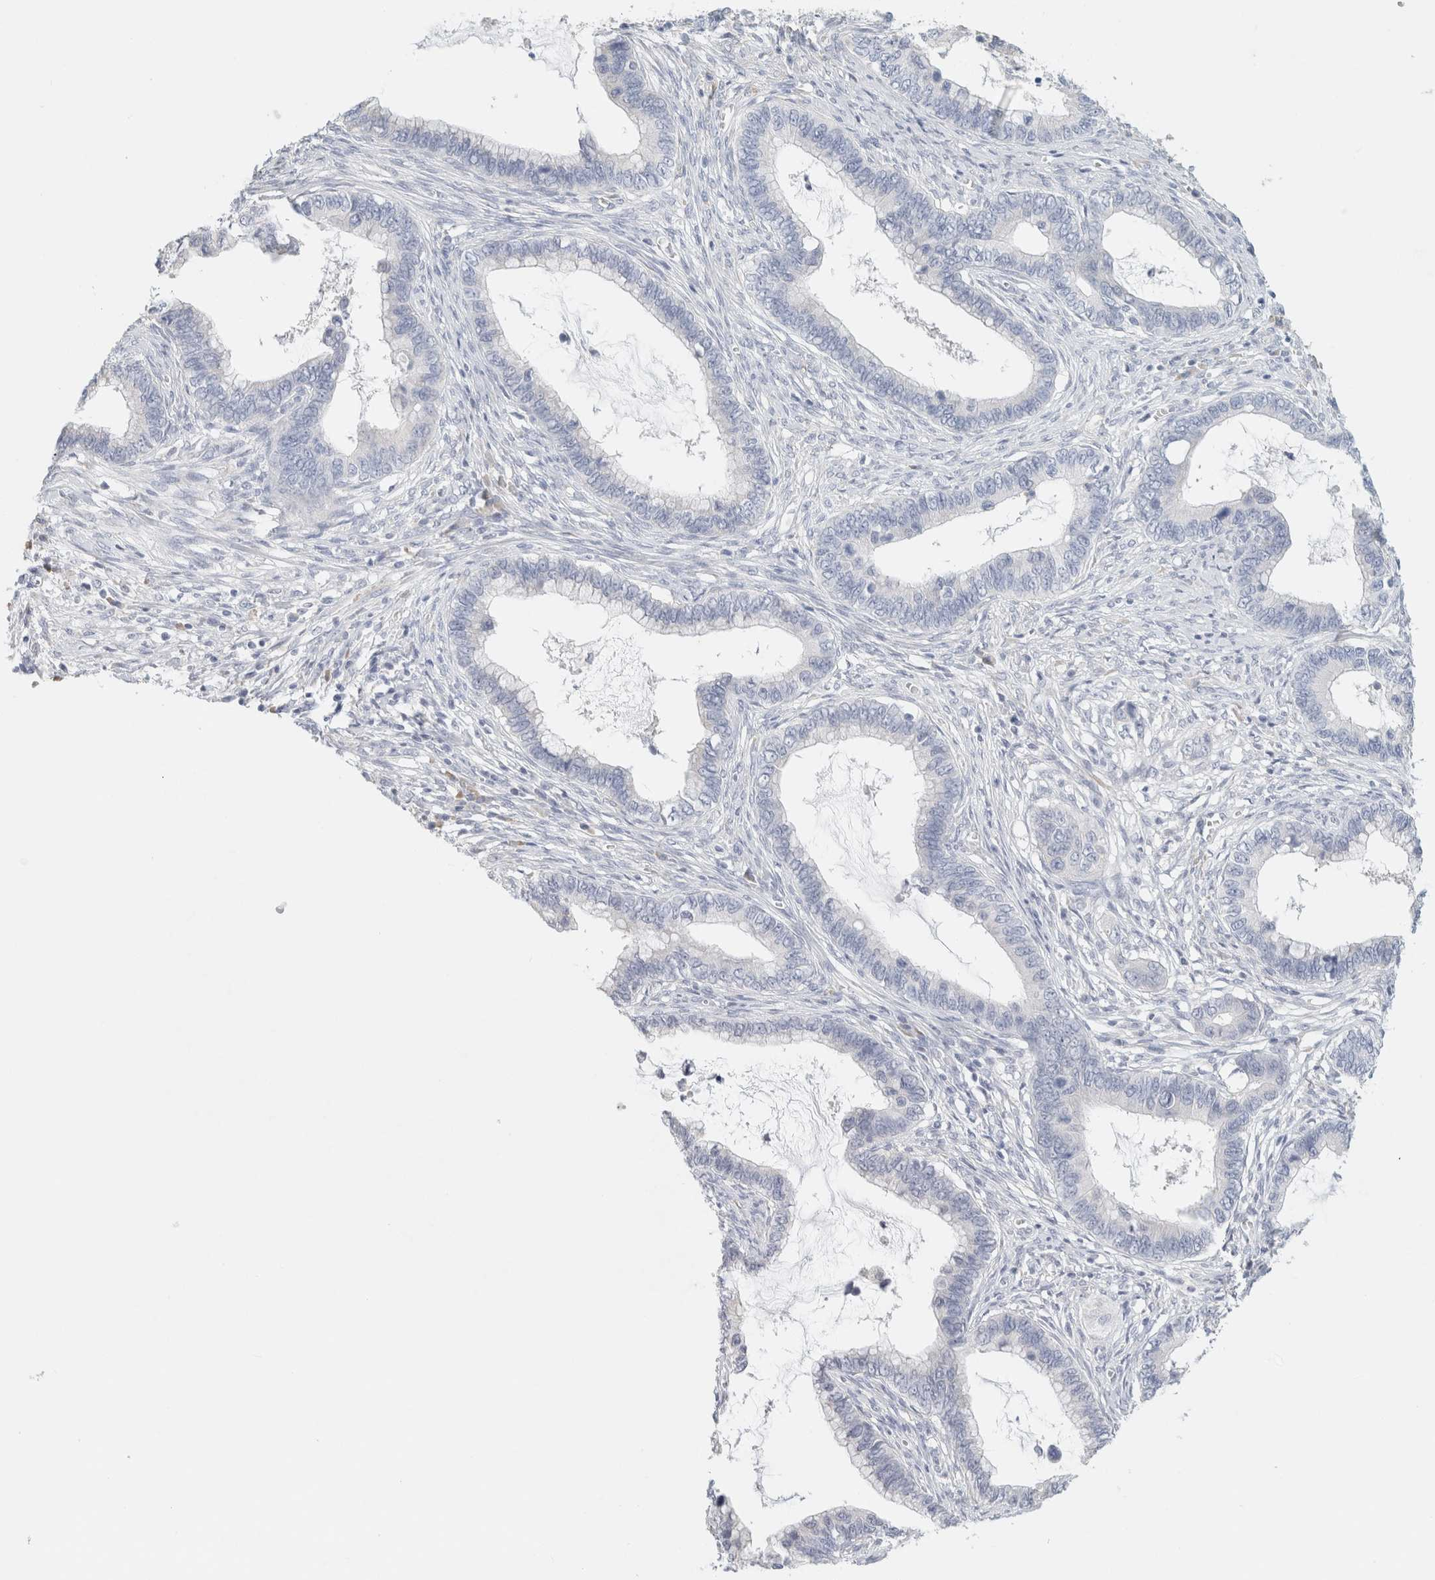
{"staining": {"intensity": "negative", "quantity": "none", "location": "none"}, "tissue": "cervical cancer", "cell_type": "Tumor cells", "image_type": "cancer", "snomed": [{"axis": "morphology", "description": "Adenocarcinoma, NOS"}, {"axis": "topography", "description": "Cervix"}], "caption": "There is no significant expression in tumor cells of cervical cancer.", "gene": "NEFM", "patient": {"sex": "female", "age": 44}}